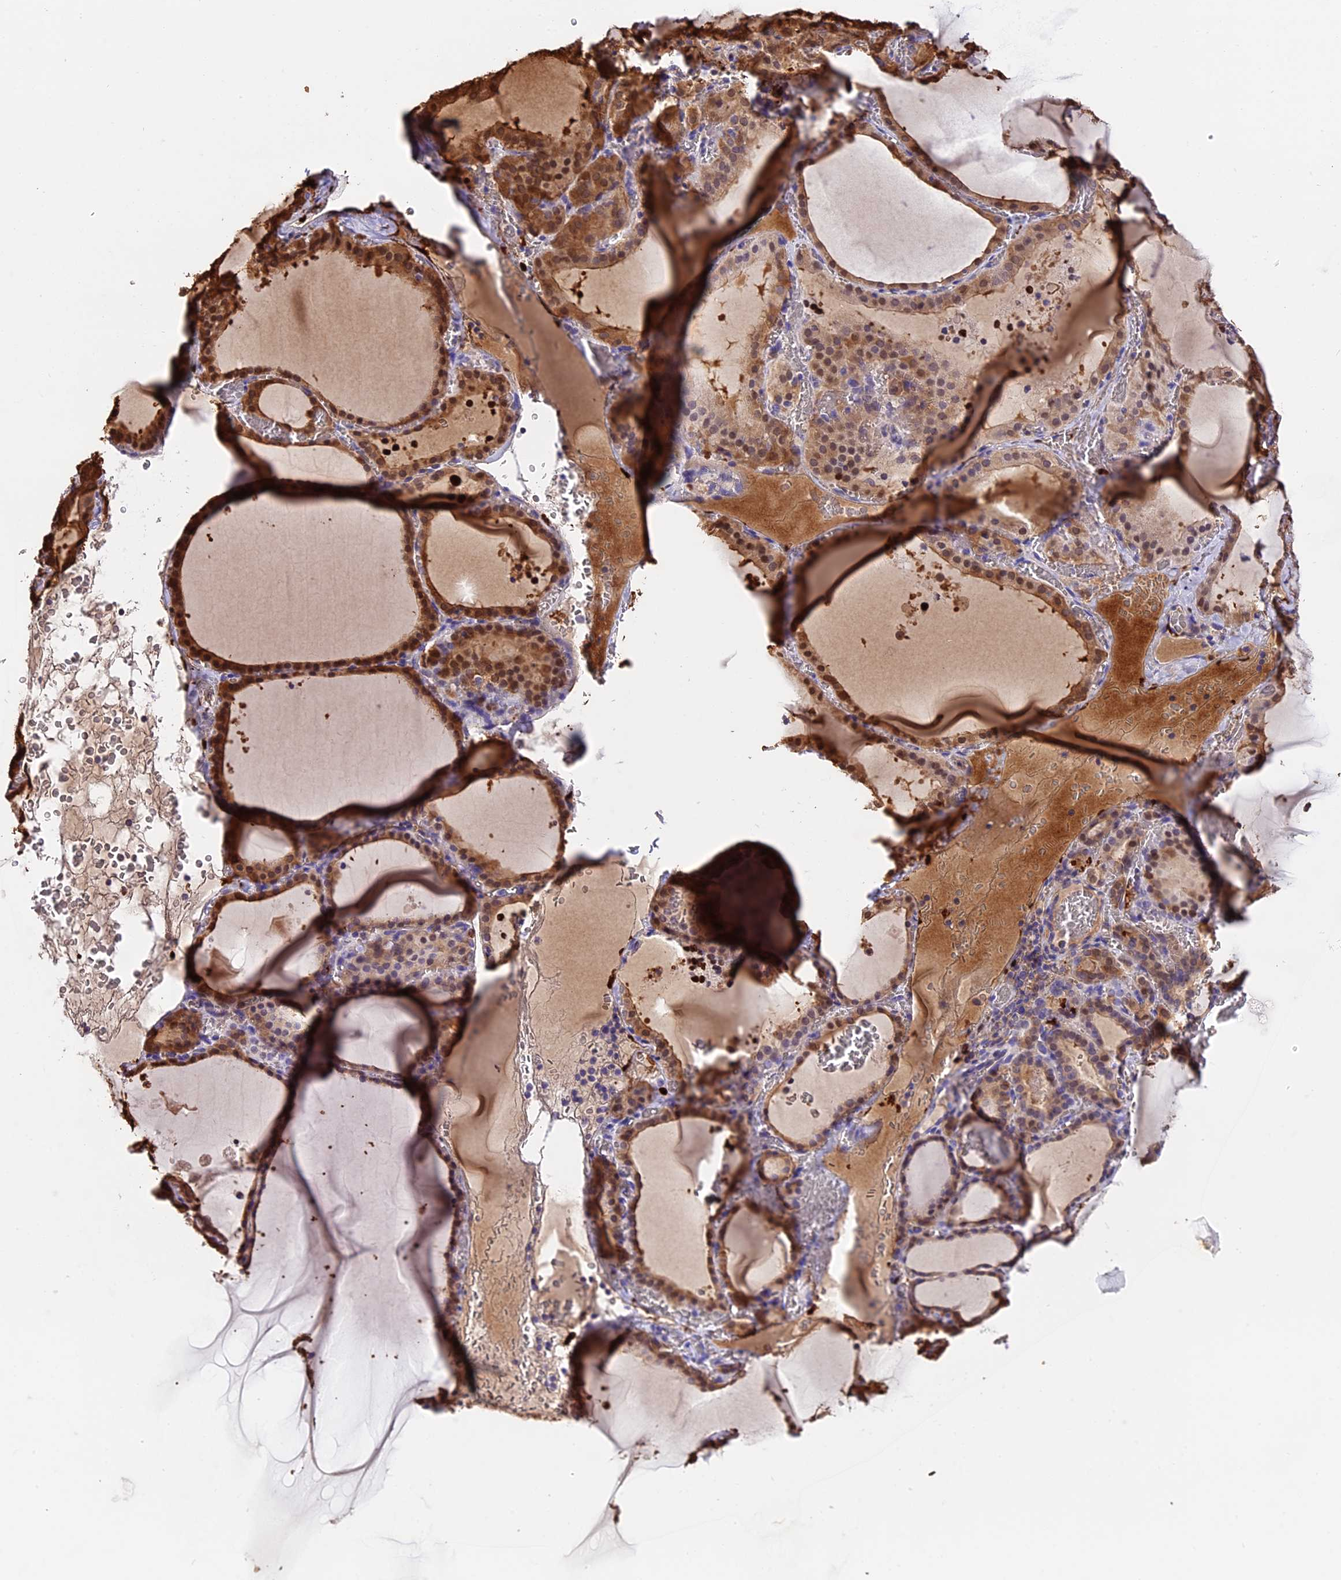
{"staining": {"intensity": "moderate", "quantity": ">75%", "location": "cytoplasmic/membranous,nuclear"}, "tissue": "thyroid gland", "cell_type": "Glandular cells", "image_type": "normal", "snomed": [{"axis": "morphology", "description": "Normal tissue, NOS"}, {"axis": "topography", "description": "Thyroid gland"}], "caption": "Immunohistochemical staining of unremarkable human thyroid gland demonstrates medium levels of moderate cytoplasmic/membranous,nuclear positivity in approximately >75% of glandular cells.", "gene": "MAP3K7CL", "patient": {"sex": "female", "age": 39}}